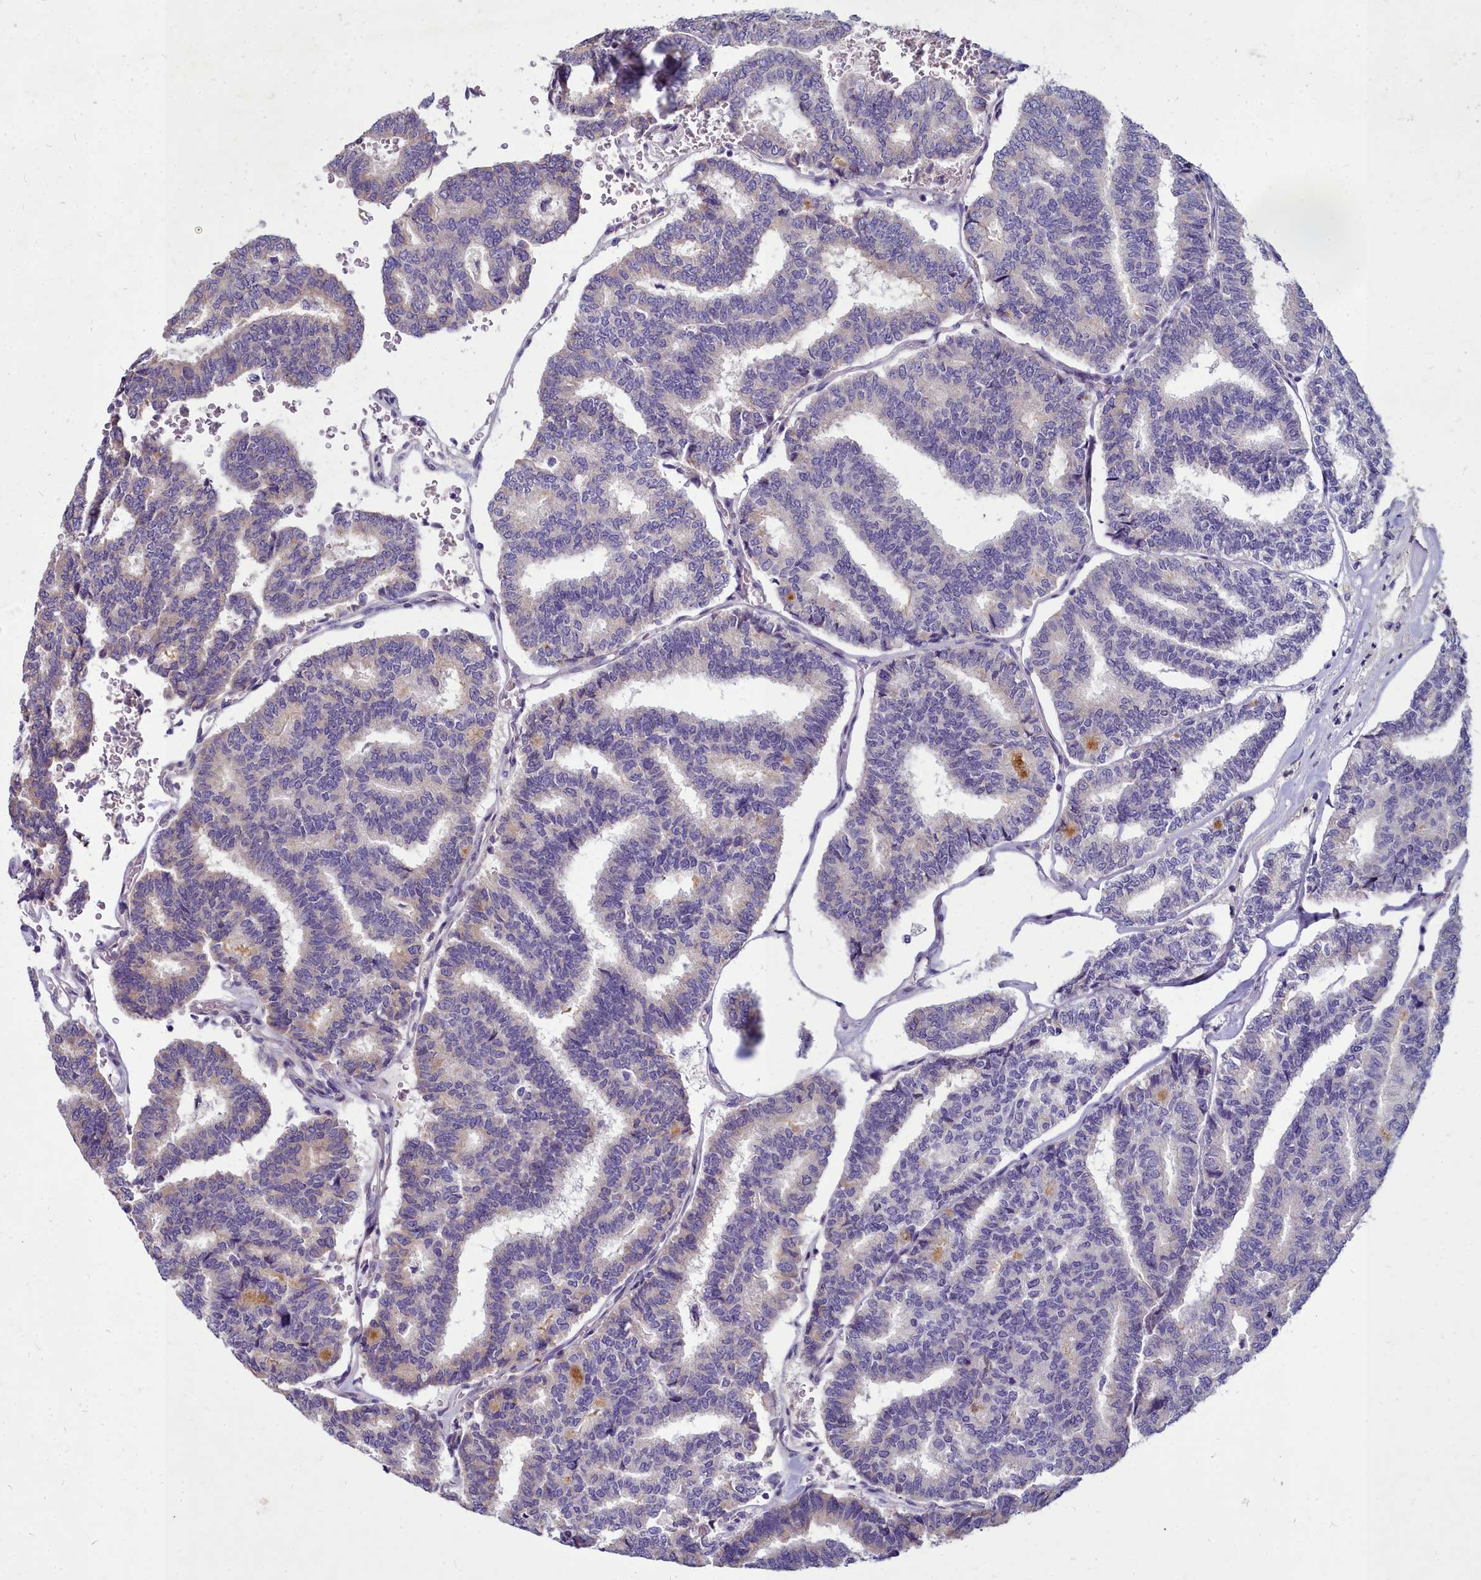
{"staining": {"intensity": "weak", "quantity": "<25%", "location": "cytoplasmic/membranous"}, "tissue": "thyroid cancer", "cell_type": "Tumor cells", "image_type": "cancer", "snomed": [{"axis": "morphology", "description": "Papillary adenocarcinoma, NOS"}, {"axis": "topography", "description": "Thyroid gland"}], "caption": "Tumor cells show no significant expression in thyroid cancer (papillary adenocarcinoma). (Brightfield microscopy of DAB (3,3'-diaminobenzidine) immunohistochemistry (IHC) at high magnification).", "gene": "SMPD4", "patient": {"sex": "female", "age": 35}}